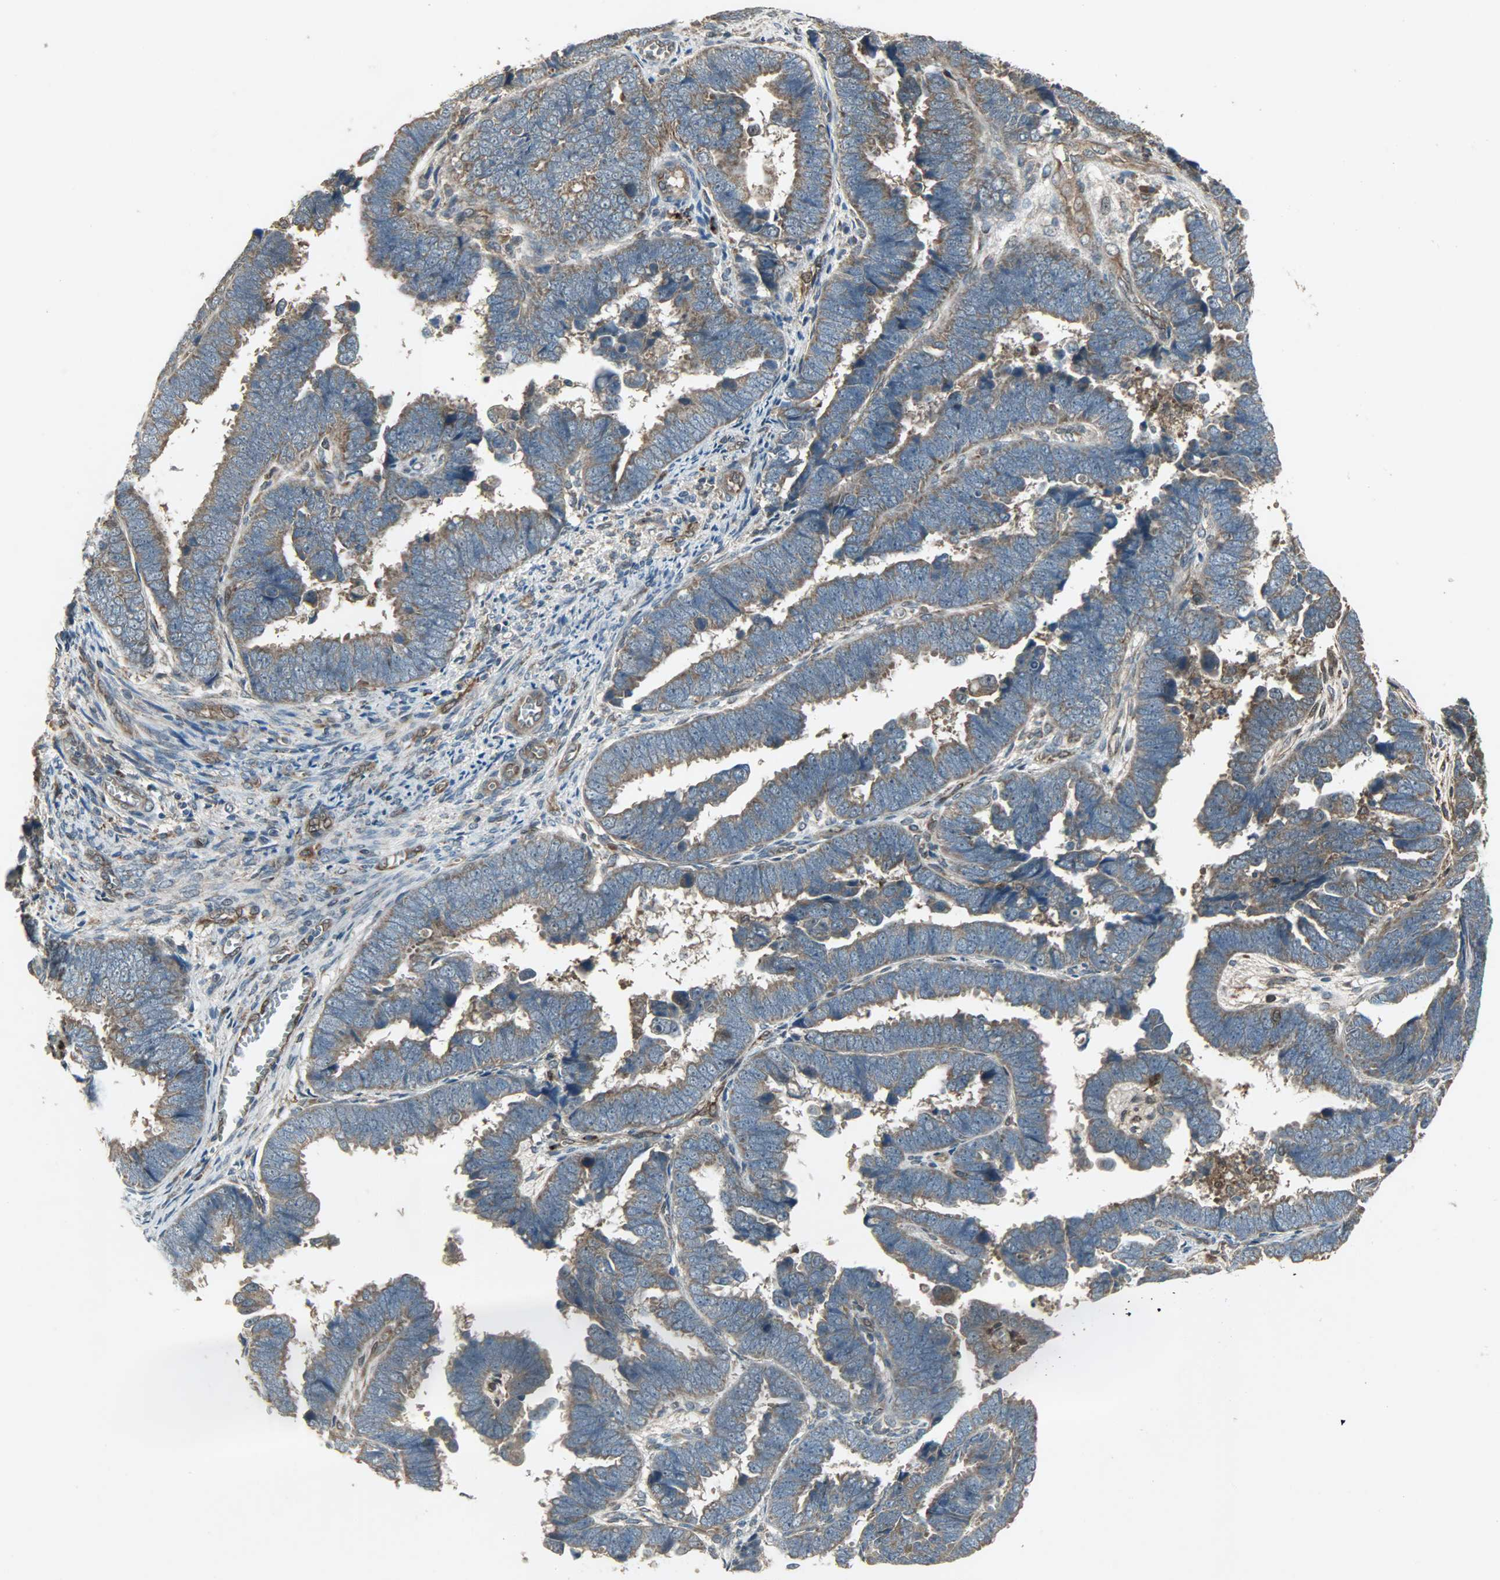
{"staining": {"intensity": "moderate", "quantity": ">75%", "location": "cytoplasmic/membranous"}, "tissue": "endometrial cancer", "cell_type": "Tumor cells", "image_type": "cancer", "snomed": [{"axis": "morphology", "description": "Adenocarcinoma, NOS"}, {"axis": "topography", "description": "Endometrium"}], "caption": "This photomicrograph displays endometrial adenocarcinoma stained with IHC to label a protein in brown. The cytoplasmic/membranous of tumor cells show moderate positivity for the protein. Nuclei are counter-stained blue.", "gene": "AMT", "patient": {"sex": "female", "age": 75}}